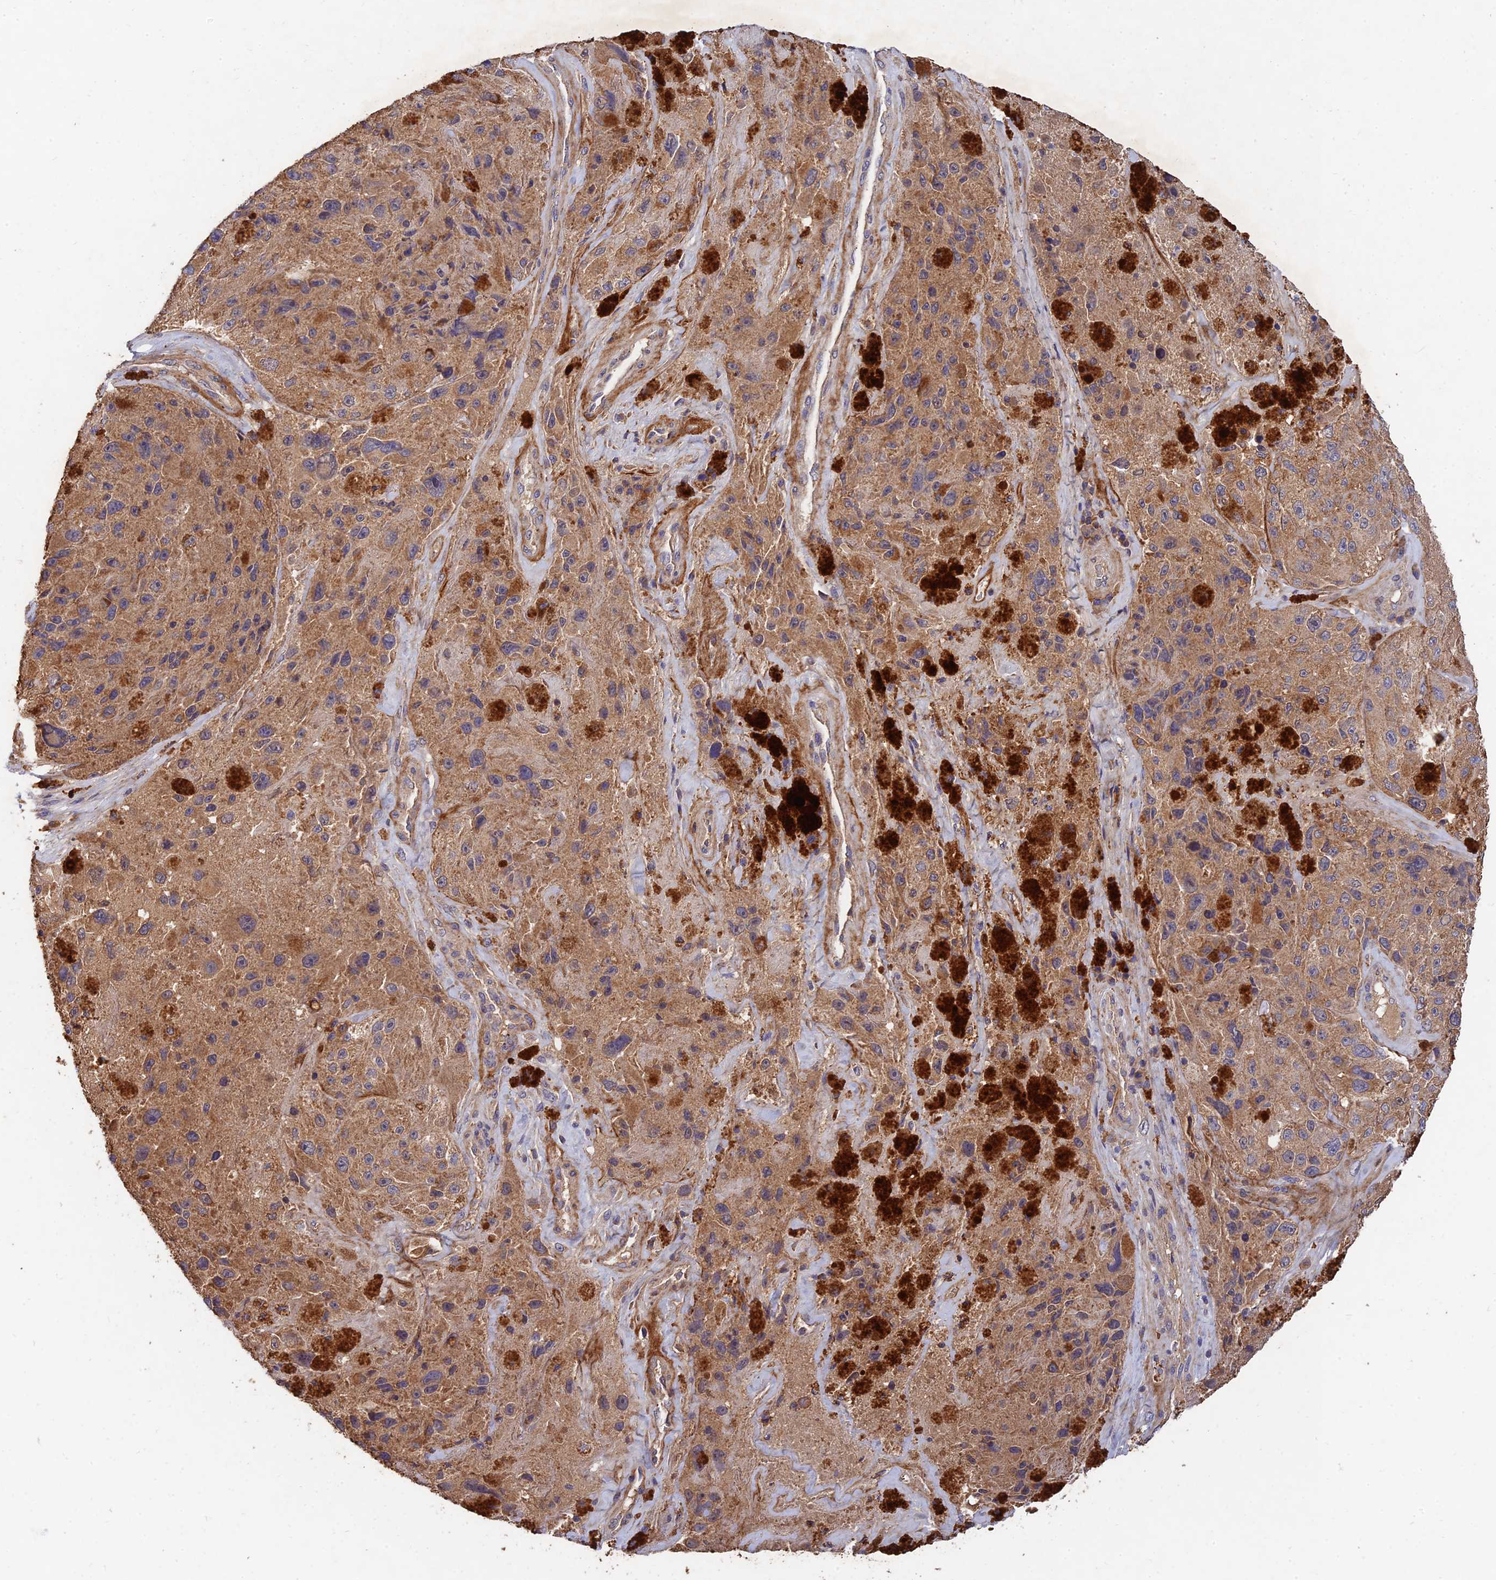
{"staining": {"intensity": "moderate", "quantity": ">75%", "location": "cytoplasmic/membranous"}, "tissue": "melanoma", "cell_type": "Tumor cells", "image_type": "cancer", "snomed": [{"axis": "morphology", "description": "Malignant melanoma, Metastatic site"}, {"axis": "topography", "description": "Lymph node"}], "caption": "Immunohistochemistry histopathology image of human melanoma stained for a protein (brown), which exhibits medium levels of moderate cytoplasmic/membranous expression in approximately >75% of tumor cells.", "gene": "SLC38A11", "patient": {"sex": "male", "age": 62}}